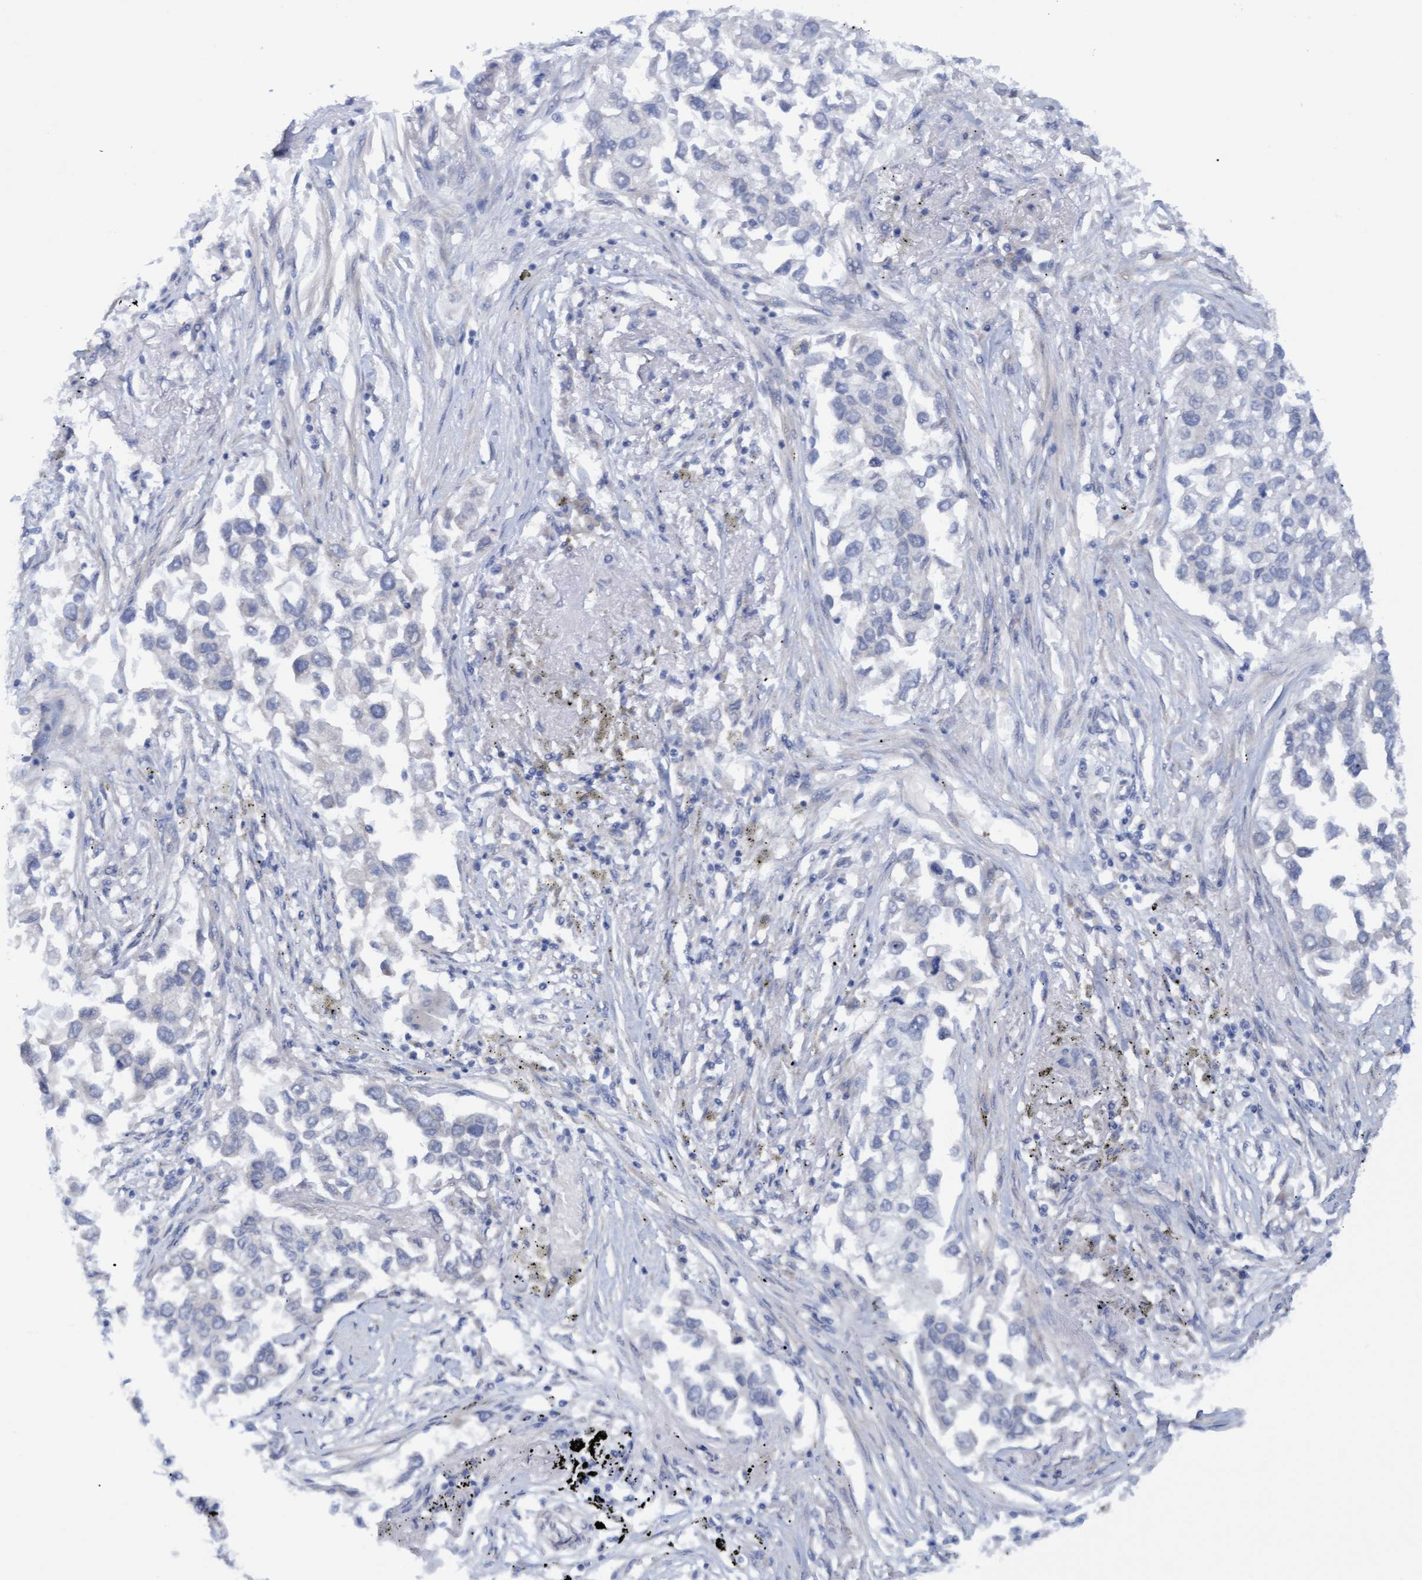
{"staining": {"intensity": "negative", "quantity": "none", "location": "none"}, "tissue": "lung cancer", "cell_type": "Tumor cells", "image_type": "cancer", "snomed": [{"axis": "morphology", "description": "Inflammation, NOS"}, {"axis": "morphology", "description": "Adenocarcinoma, NOS"}, {"axis": "topography", "description": "Lung"}], "caption": "The histopathology image demonstrates no significant expression in tumor cells of lung adenocarcinoma.", "gene": "STXBP1", "patient": {"sex": "male", "age": 63}}